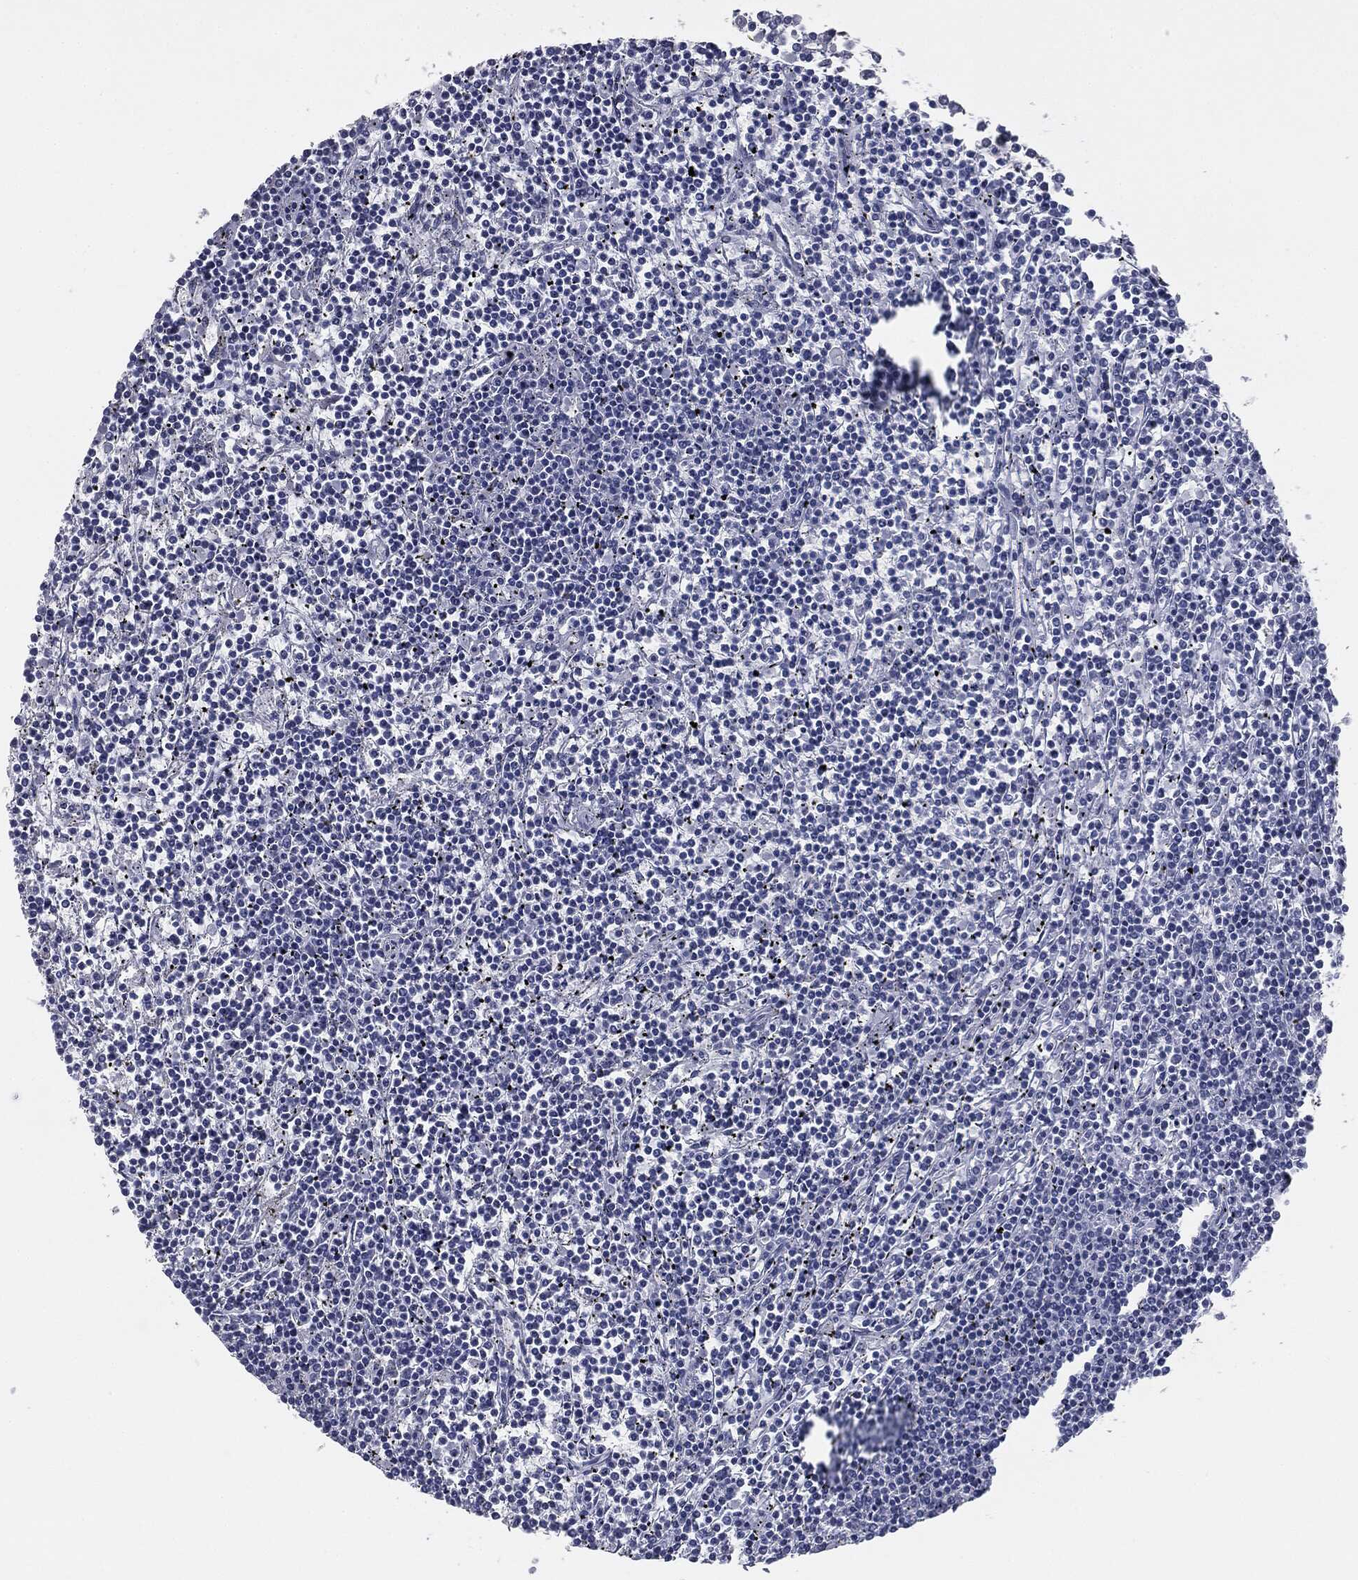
{"staining": {"intensity": "negative", "quantity": "none", "location": "none"}, "tissue": "lymphoma", "cell_type": "Tumor cells", "image_type": "cancer", "snomed": [{"axis": "morphology", "description": "Malignant lymphoma, non-Hodgkin's type, Low grade"}, {"axis": "topography", "description": "Spleen"}], "caption": "This is an immunohistochemistry (IHC) histopathology image of human lymphoma. There is no staining in tumor cells.", "gene": "MUC5AC", "patient": {"sex": "female", "age": 19}}